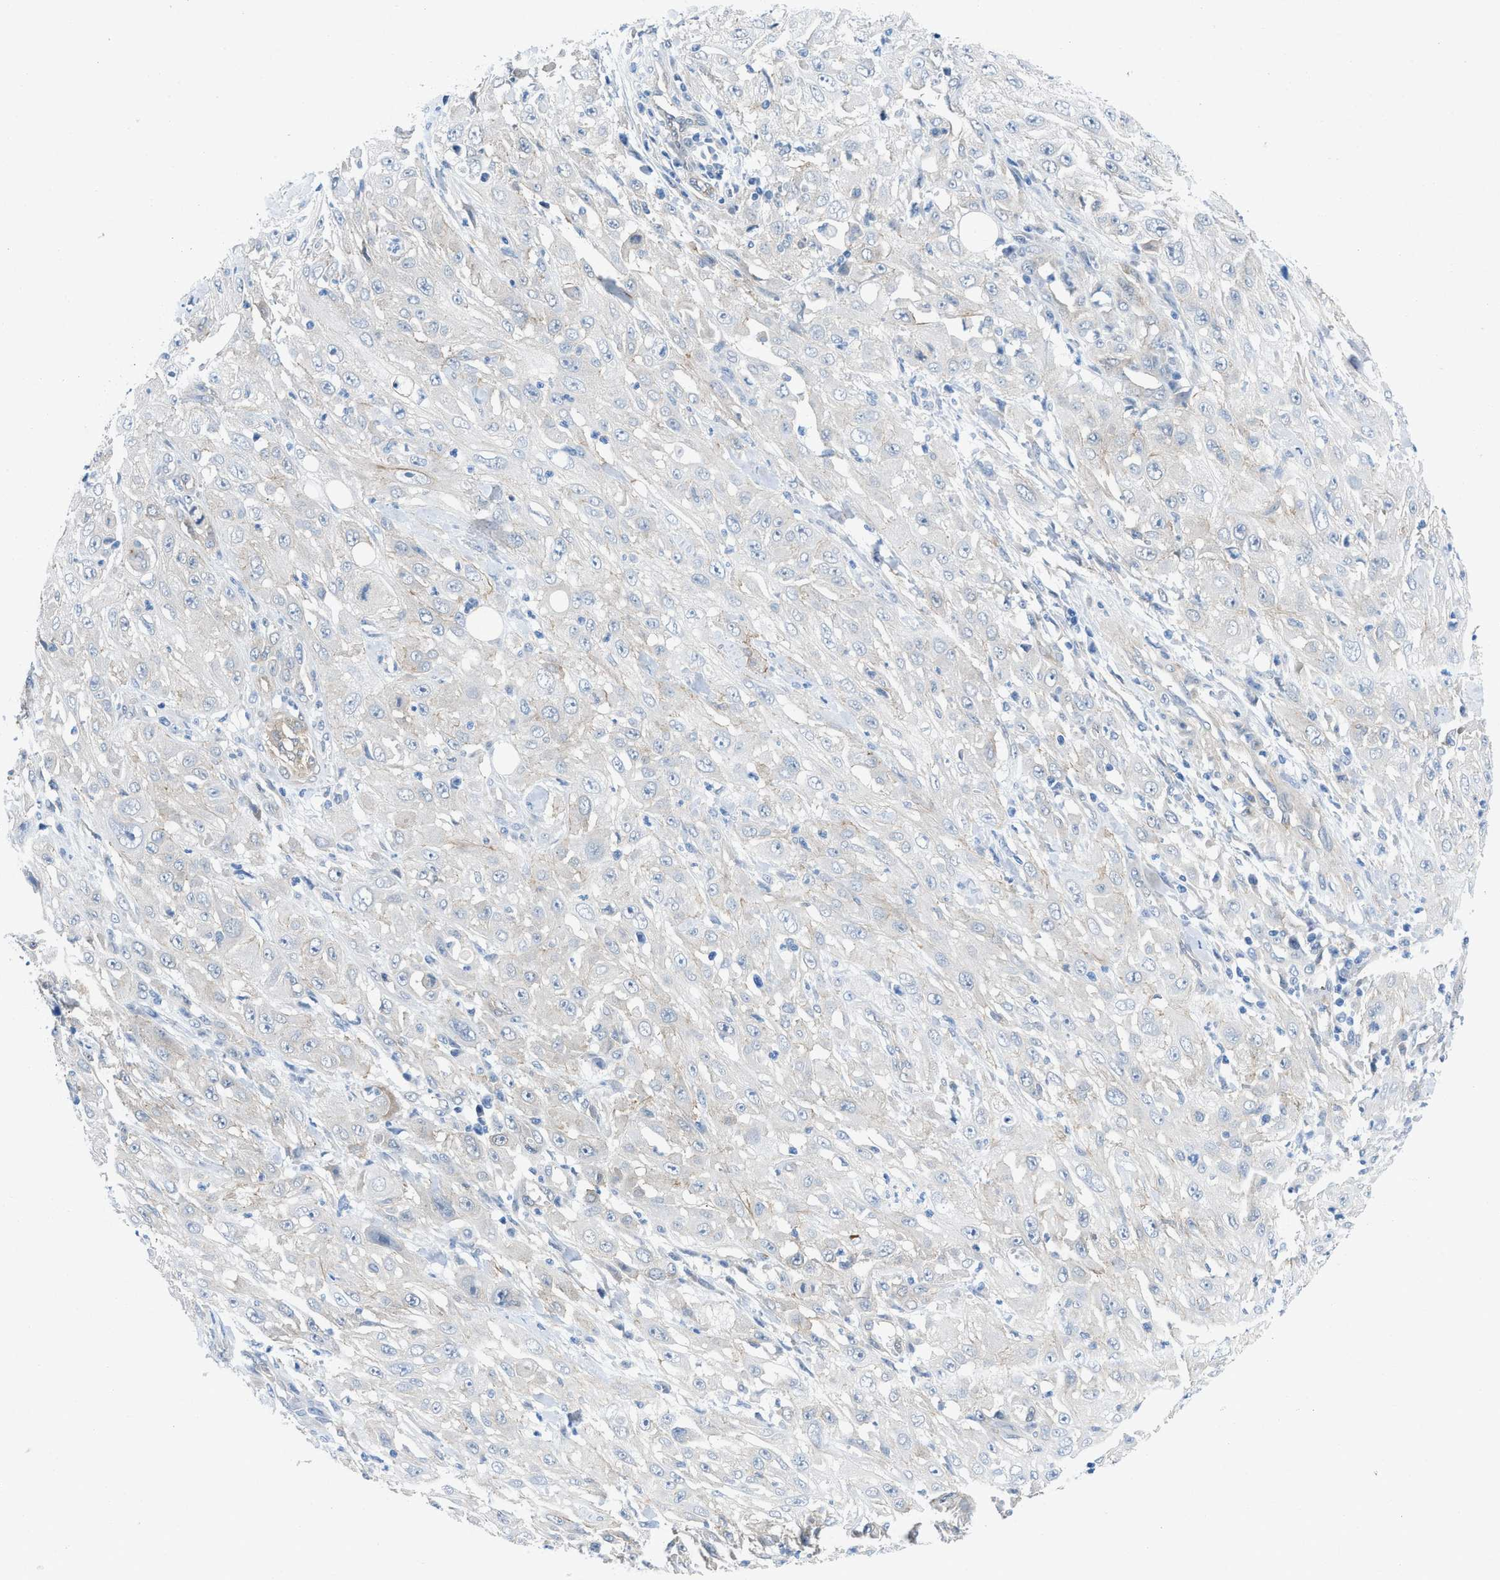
{"staining": {"intensity": "negative", "quantity": "none", "location": "none"}, "tissue": "skin cancer", "cell_type": "Tumor cells", "image_type": "cancer", "snomed": [{"axis": "morphology", "description": "Squamous cell carcinoma, NOS"}, {"axis": "morphology", "description": "Squamous cell carcinoma, metastatic, NOS"}, {"axis": "topography", "description": "Skin"}, {"axis": "topography", "description": "Lymph node"}], "caption": "Tumor cells show no significant protein expression in skin cancer (metastatic squamous cell carcinoma). (DAB (3,3'-diaminobenzidine) immunohistochemistry, high magnification).", "gene": "PDLIM5", "patient": {"sex": "male", "age": 75}}